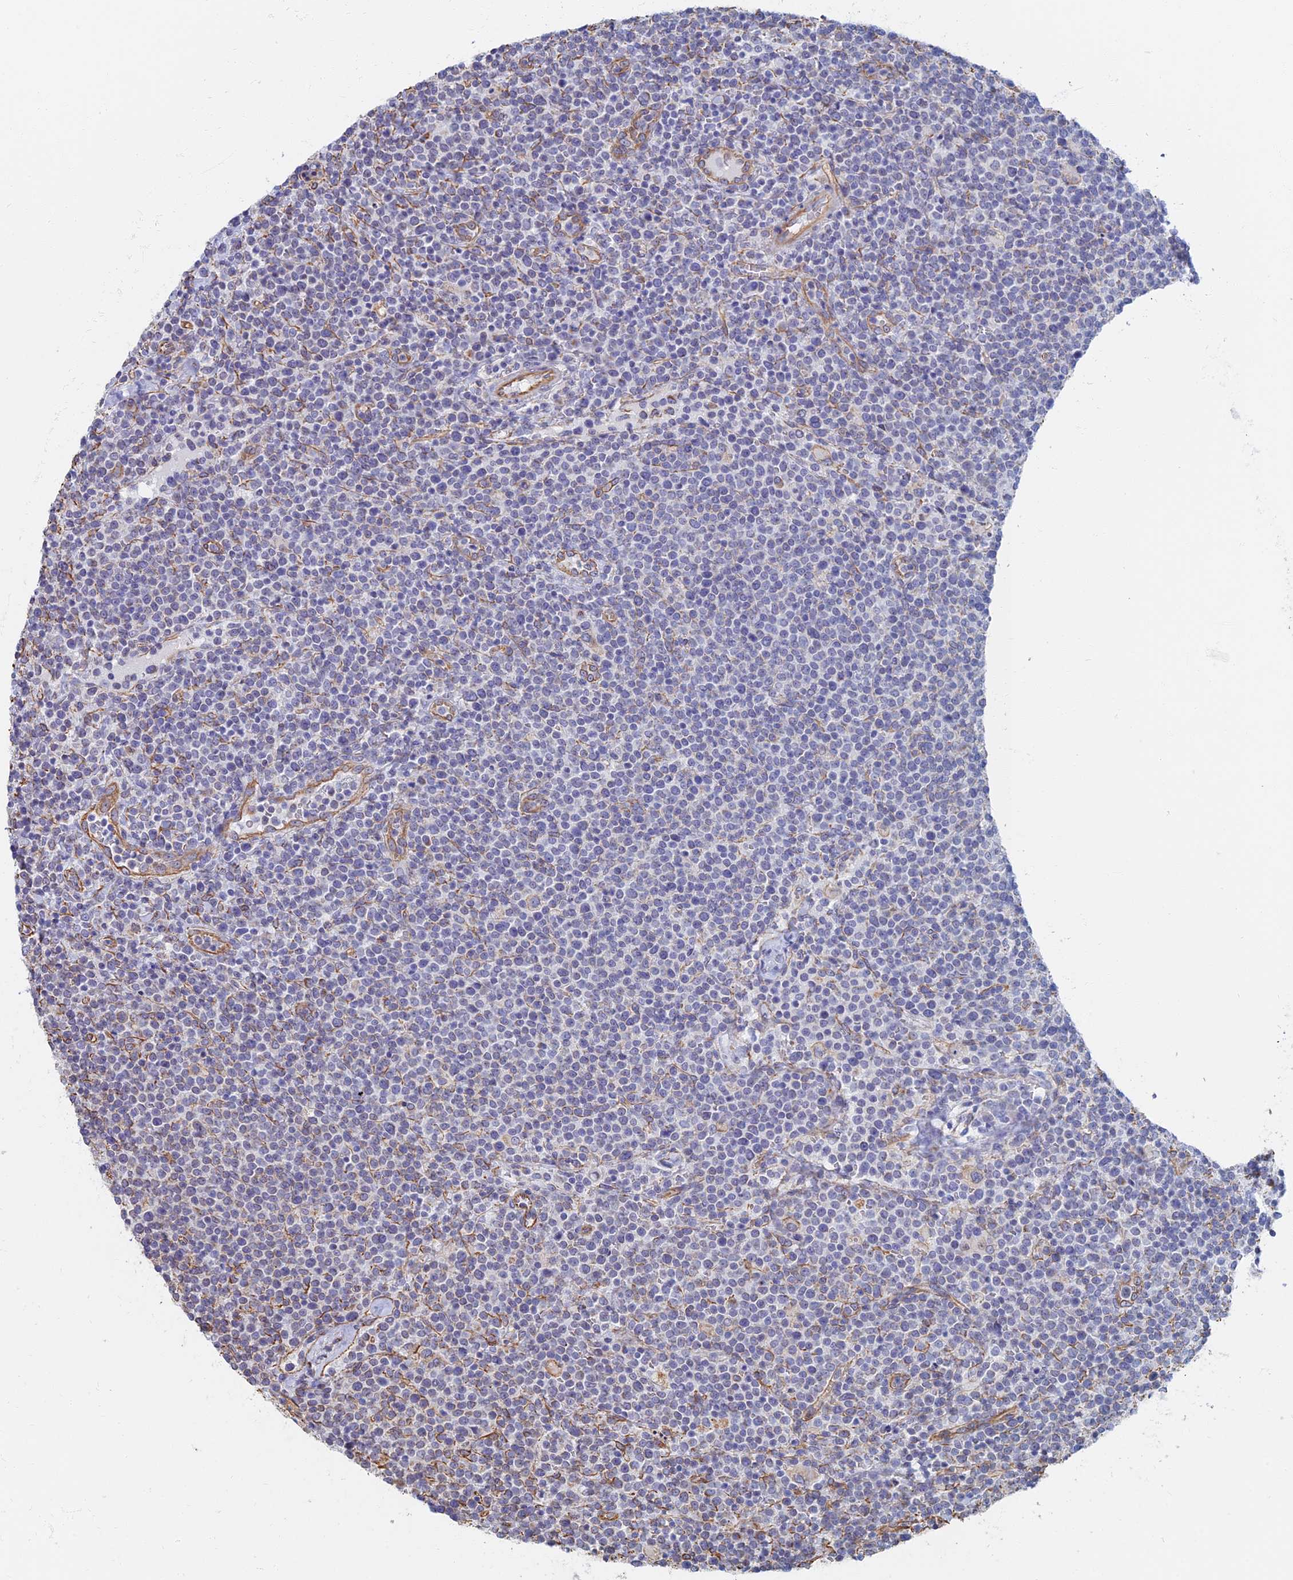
{"staining": {"intensity": "negative", "quantity": "none", "location": "none"}, "tissue": "lymphoma", "cell_type": "Tumor cells", "image_type": "cancer", "snomed": [{"axis": "morphology", "description": "Malignant lymphoma, non-Hodgkin's type, High grade"}, {"axis": "topography", "description": "Lymph node"}], "caption": "Immunohistochemistry histopathology image of neoplastic tissue: malignant lymphoma, non-Hodgkin's type (high-grade) stained with DAB displays no significant protein positivity in tumor cells.", "gene": "RMC1", "patient": {"sex": "male", "age": 61}}